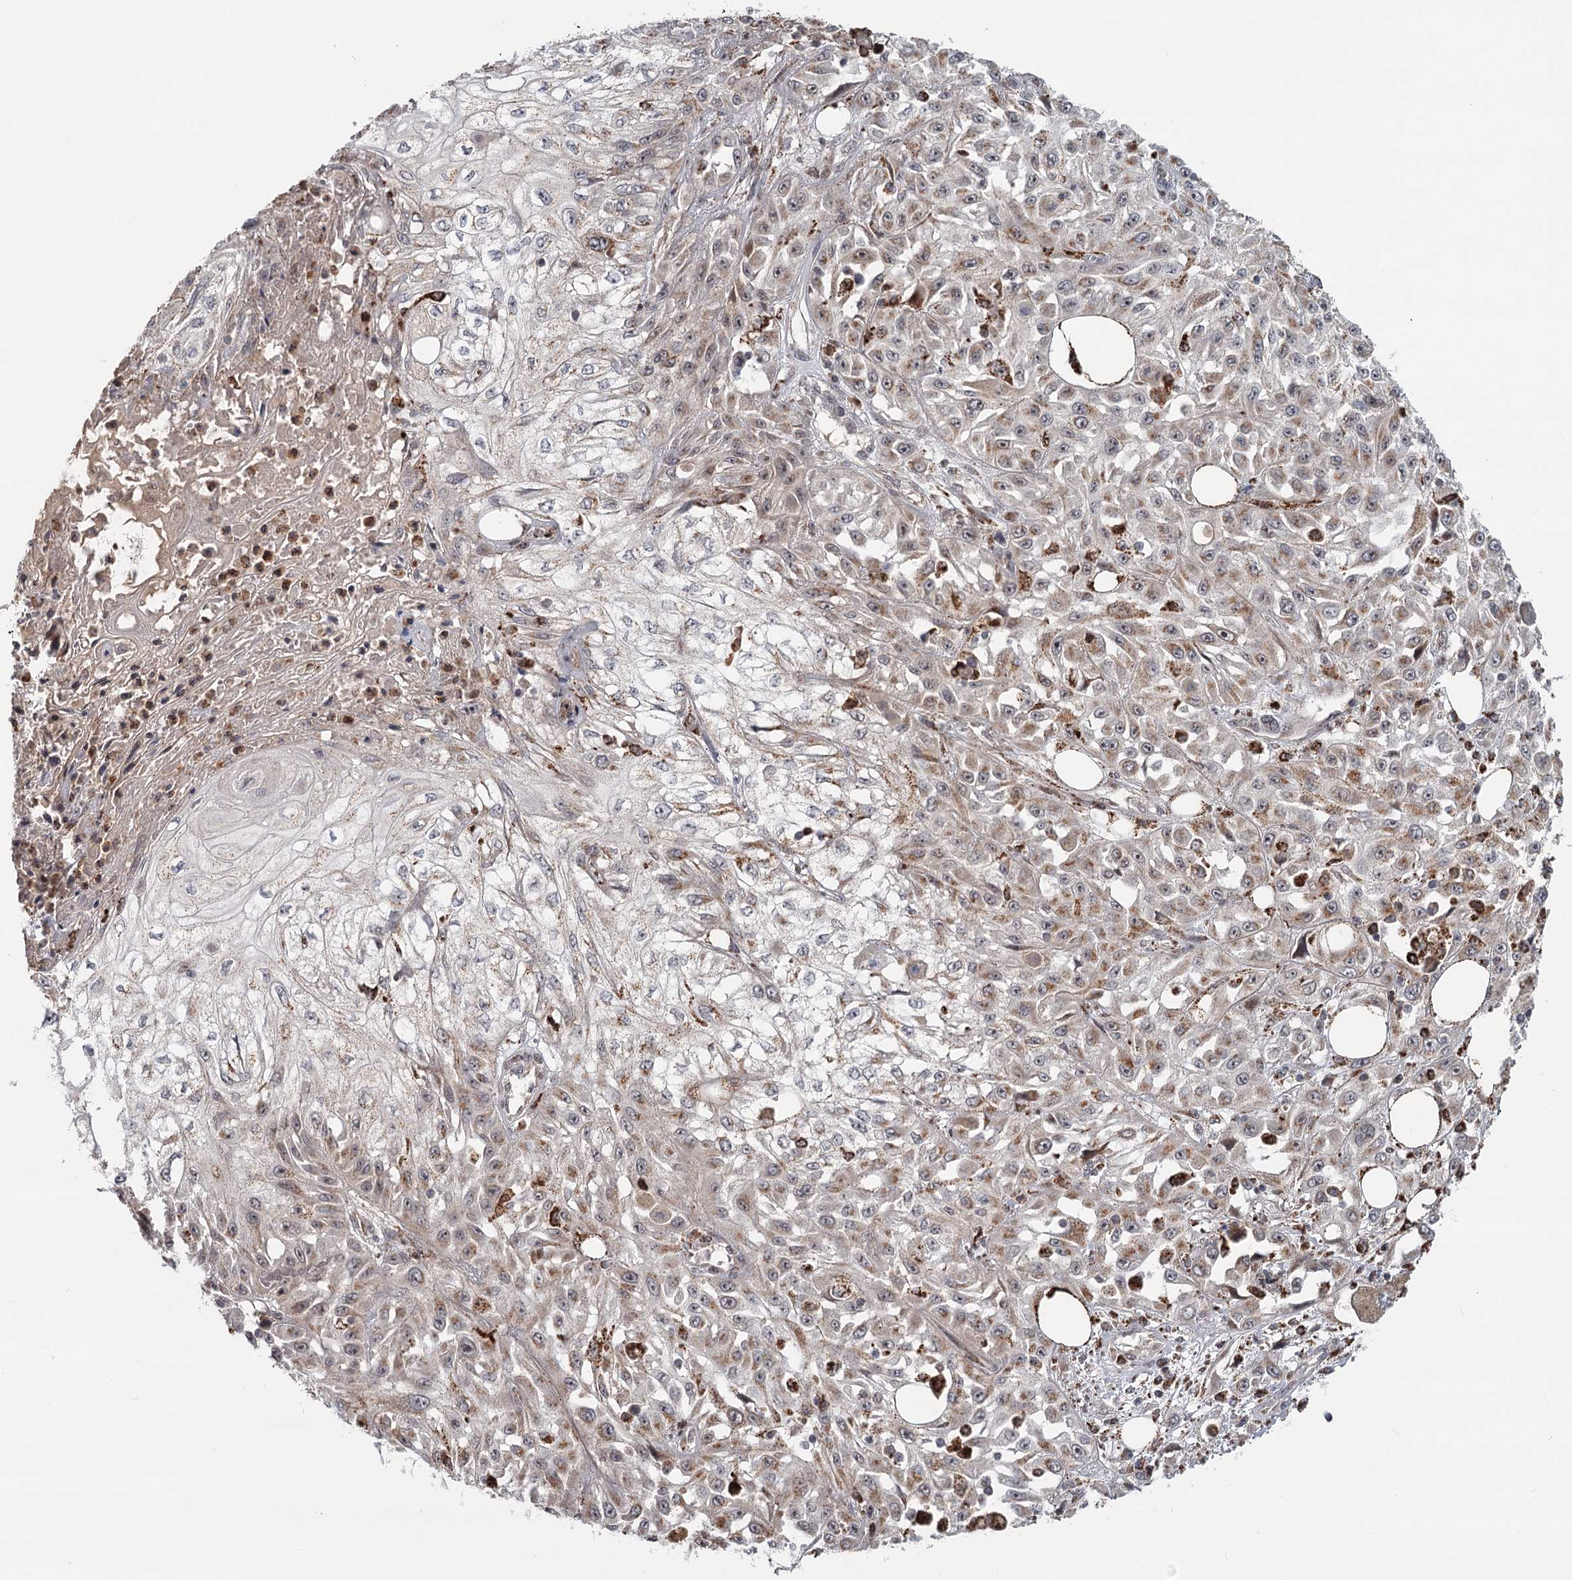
{"staining": {"intensity": "weak", "quantity": ">75%", "location": "cytoplasmic/membranous"}, "tissue": "skin cancer", "cell_type": "Tumor cells", "image_type": "cancer", "snomed": [{"axis": "morphology", "description": "Squamous cell carcinoma, NOS"}, {"axis": "morphology", "description": "Squamous cell carcinoma, metastatic, NOS"}, {"axis": "topography", "description": "Skin"}, {"axis": "topography", "description": "Lymph node"}], "caption": "Weak cytoplasmic/membranous expression for a protein is identified in approximately >75% of tumor cells of skin squamous cell carcinoma using IHC.", "gene": "CDC123", "patient": {"sex": "male", "age": 75}}